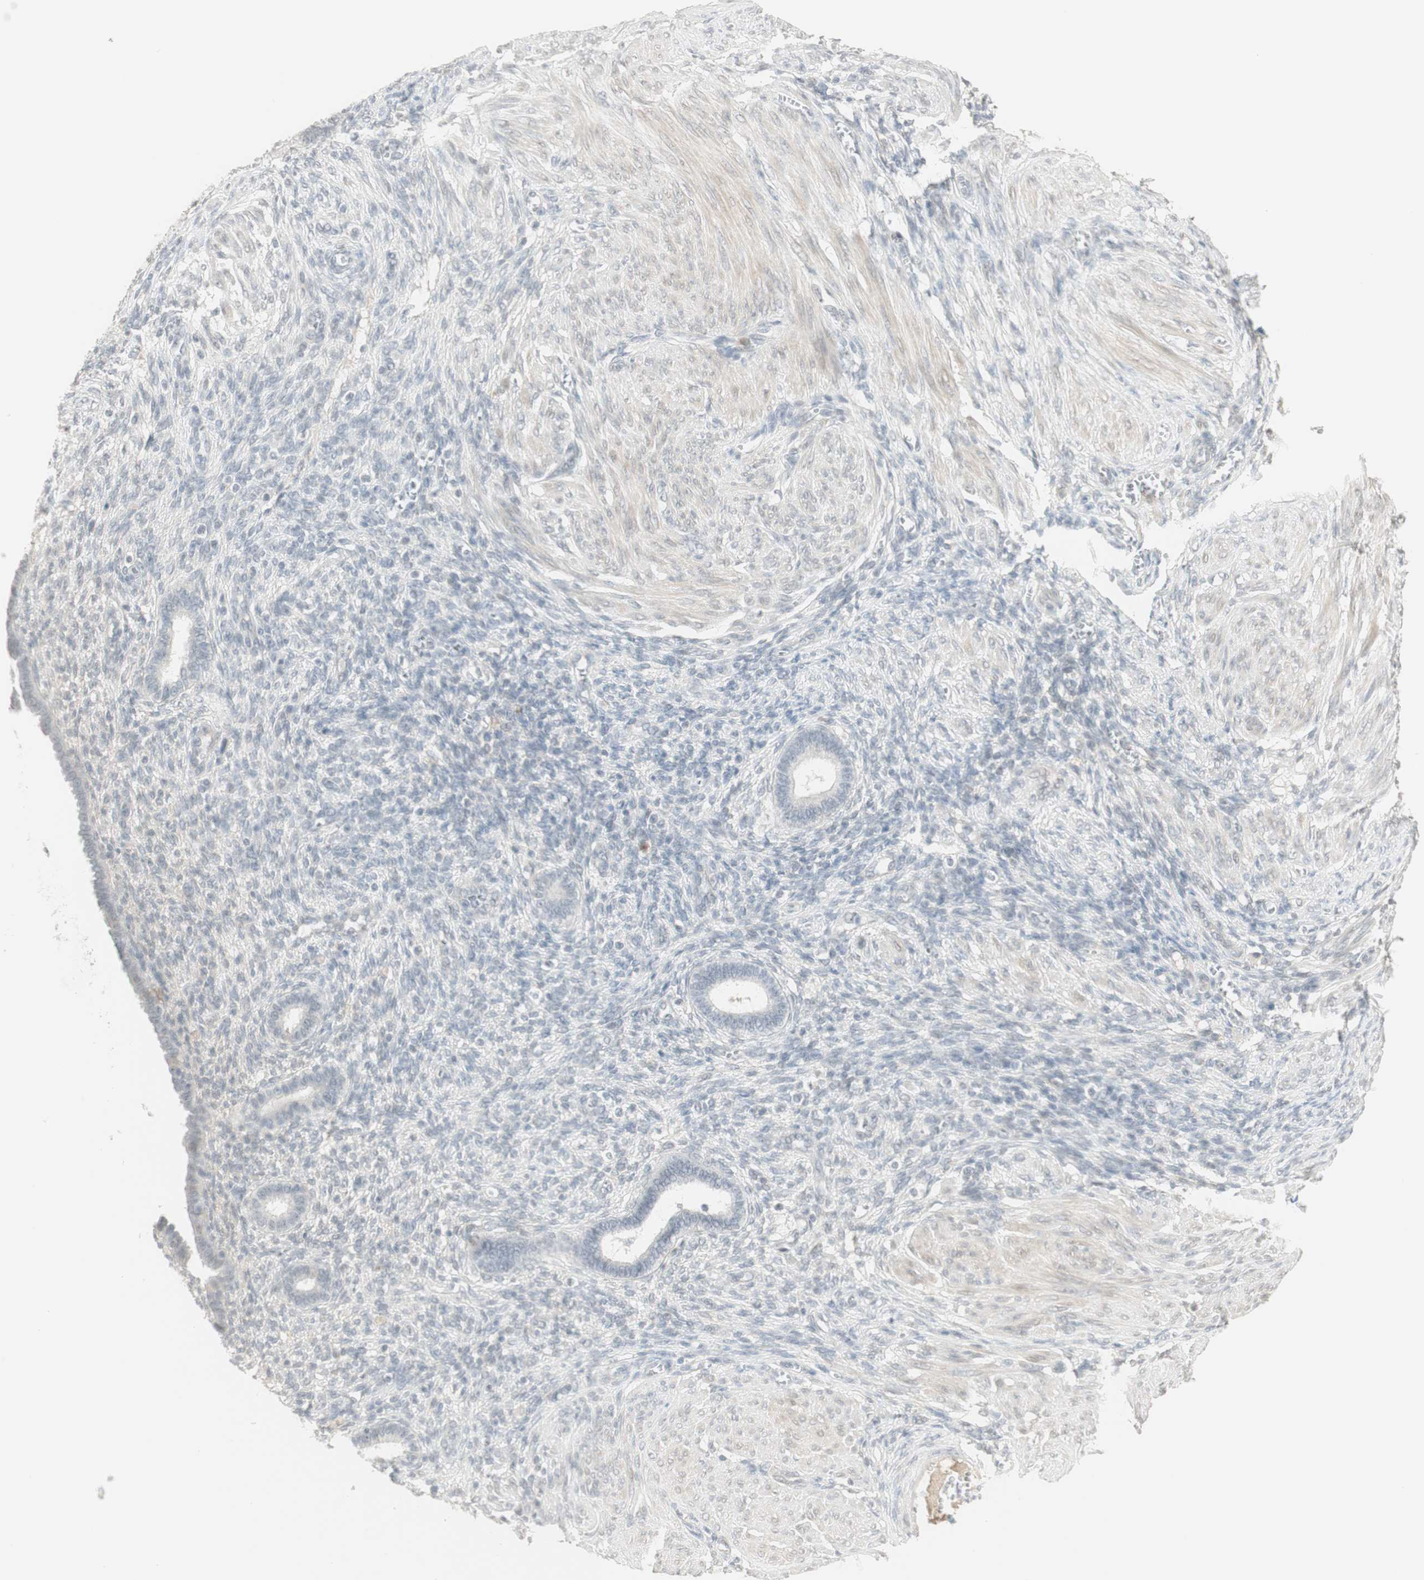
{"staining": {"intensity": "negative", "quantity": "none", "location": "none"}, "tissue": "endometrium", "cell_type": "Cells in endometrial stroma", "image_type": "normal", "snomed": [{"axis": "morphology", "description": "Normal tissue, NOS"}, {"axis": "topography", "description": "Endometrium"}], "caption": "The image demonstrates no significant expression in cells in endometrial stroma of endometrium.", "gene": "PLCD4", "patient": {"sex": "female", "age": 72}}